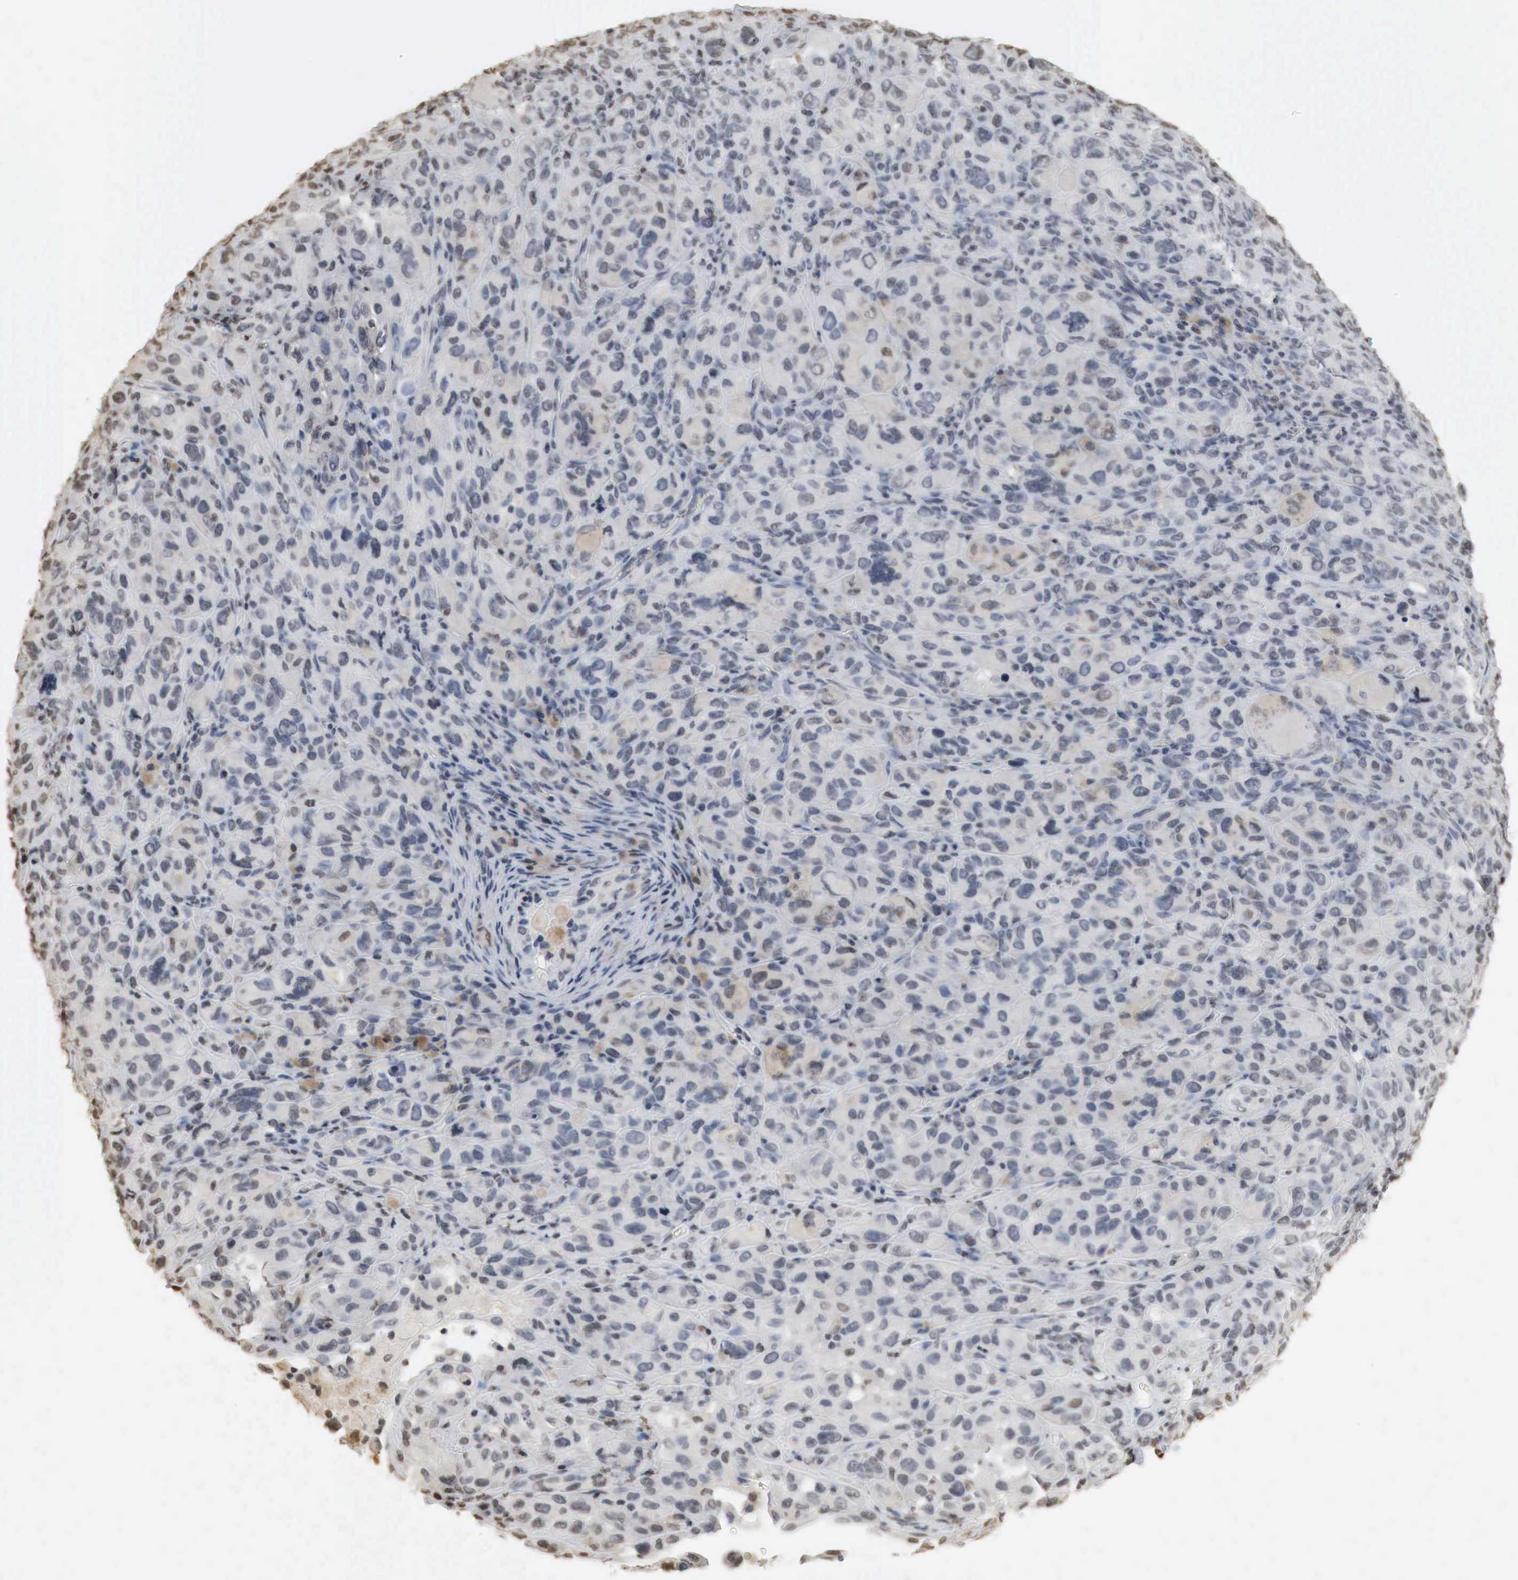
{"staining": {"intensity": "weak", "quantity": "<25%", "location": "cytoplasmic/membranous,nuclear"}, "tissue": "melanoma", "cell_type": "Tumor cells", "image_type": "cancer", "snomed": [{"axis": "morphology", "description": "Malignant melanoma, Metastatic site"}, {"axis": "topography", "description": "Skin"}], "caption": "Malignant melanoma (metastatic site) stained for a protein using IHC demonstrates no staining tumor cells.", "gene": "ERBB4", "patient": {"sex": "male", "age": 32}}